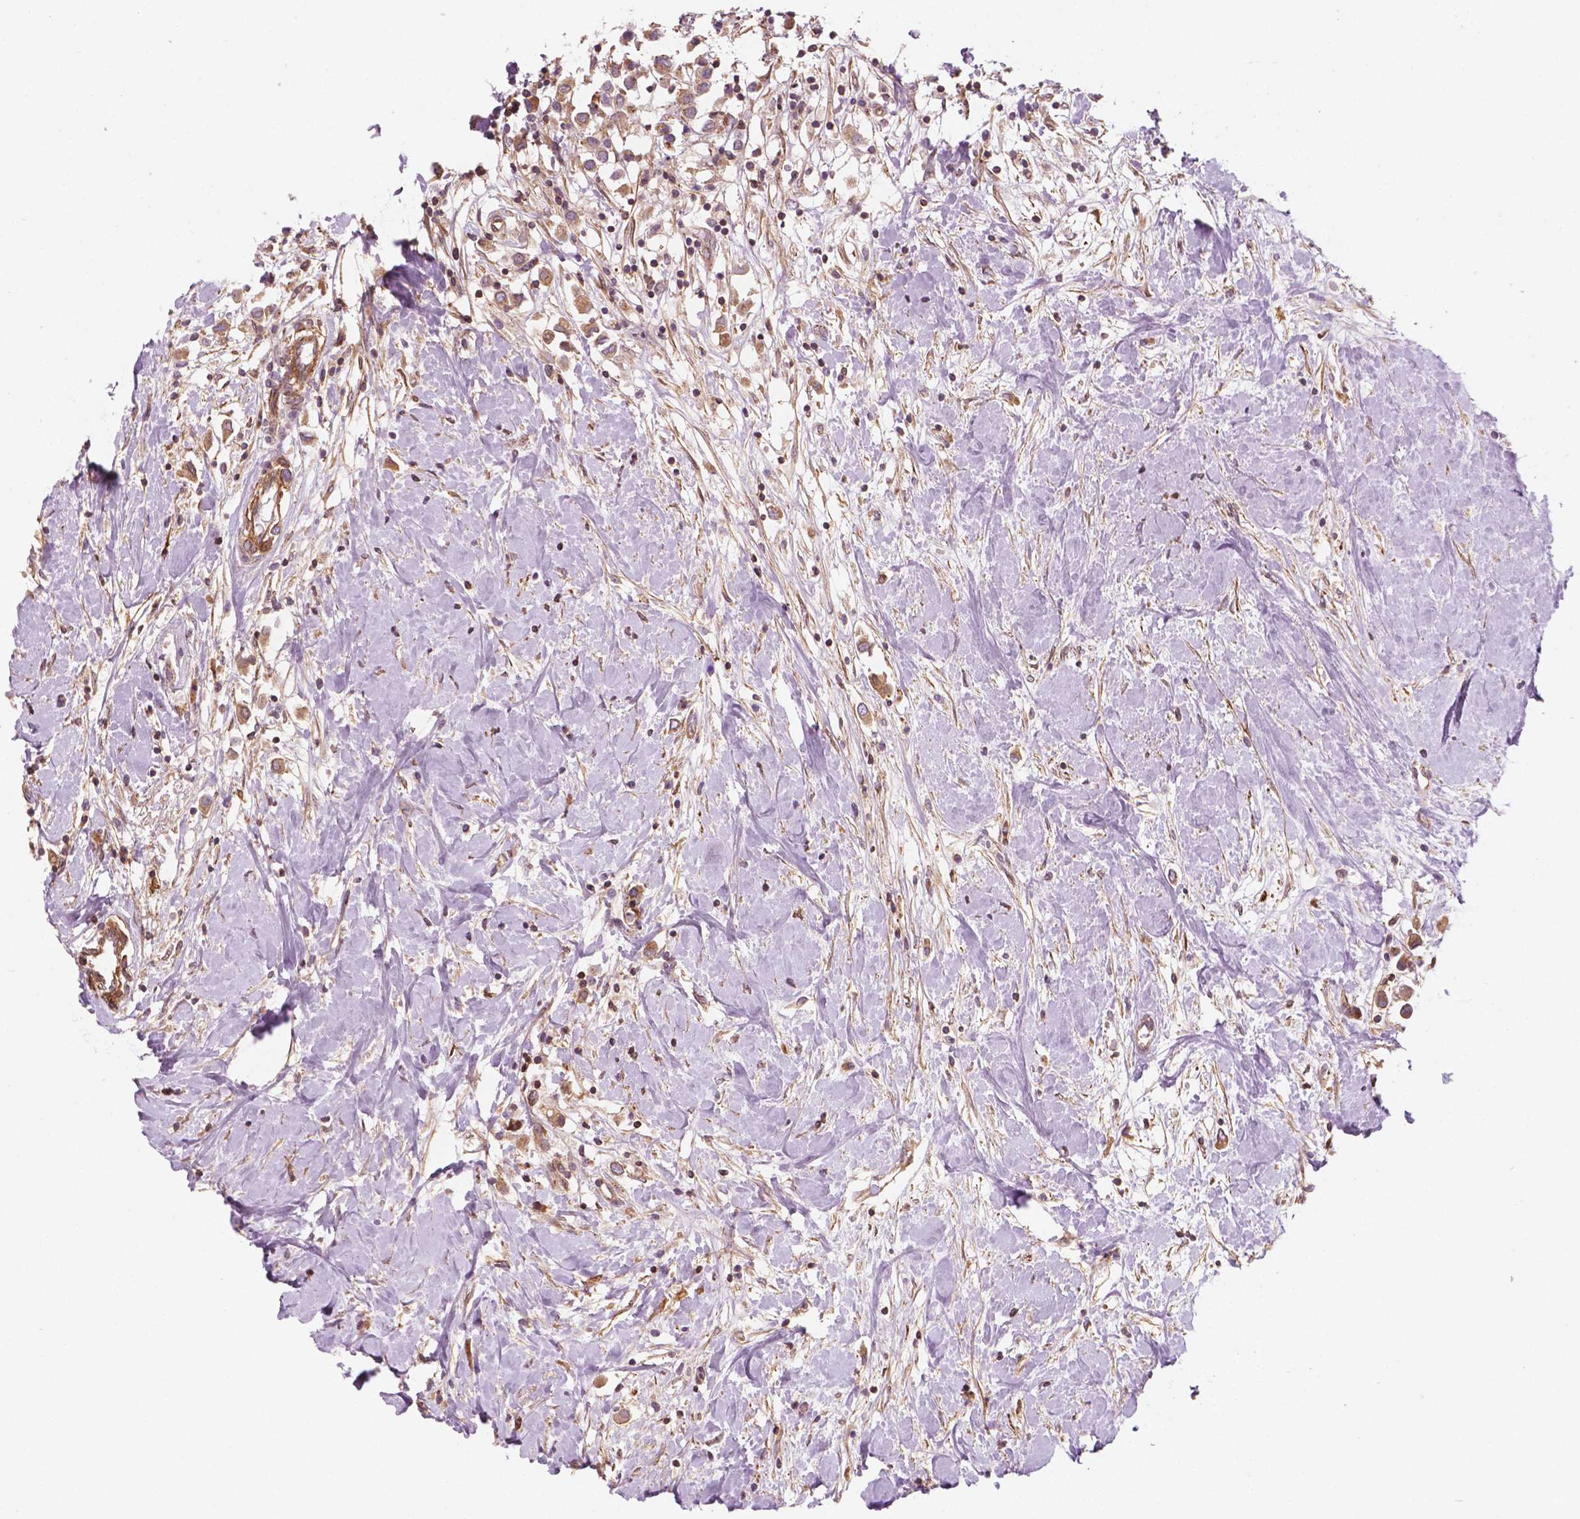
{"staining": {"intensity": "moderate", "quantity": ">75%", "location": "cytoplasmic/membranous"}, "tissue": "breast cancer", "cell_type": "Tumor cells", "image_type": "cancer", "snomed": [{"axis": "morphology", "description": "Duct carcinoma"}, {"axis": "topography", "description": "Breast"}], "caption": "Protein expression by immunohistochemistry (IHC) demonstrates moderate cytoplasmic/membranous positivity in about >75% of tumor cells in breast cancer (invasive ductal carcinoma). (DAB IHC with brightfield microscopy, high magnification).", "gene": "SURF4", "patient": {"sex": "female", "age": 61}}